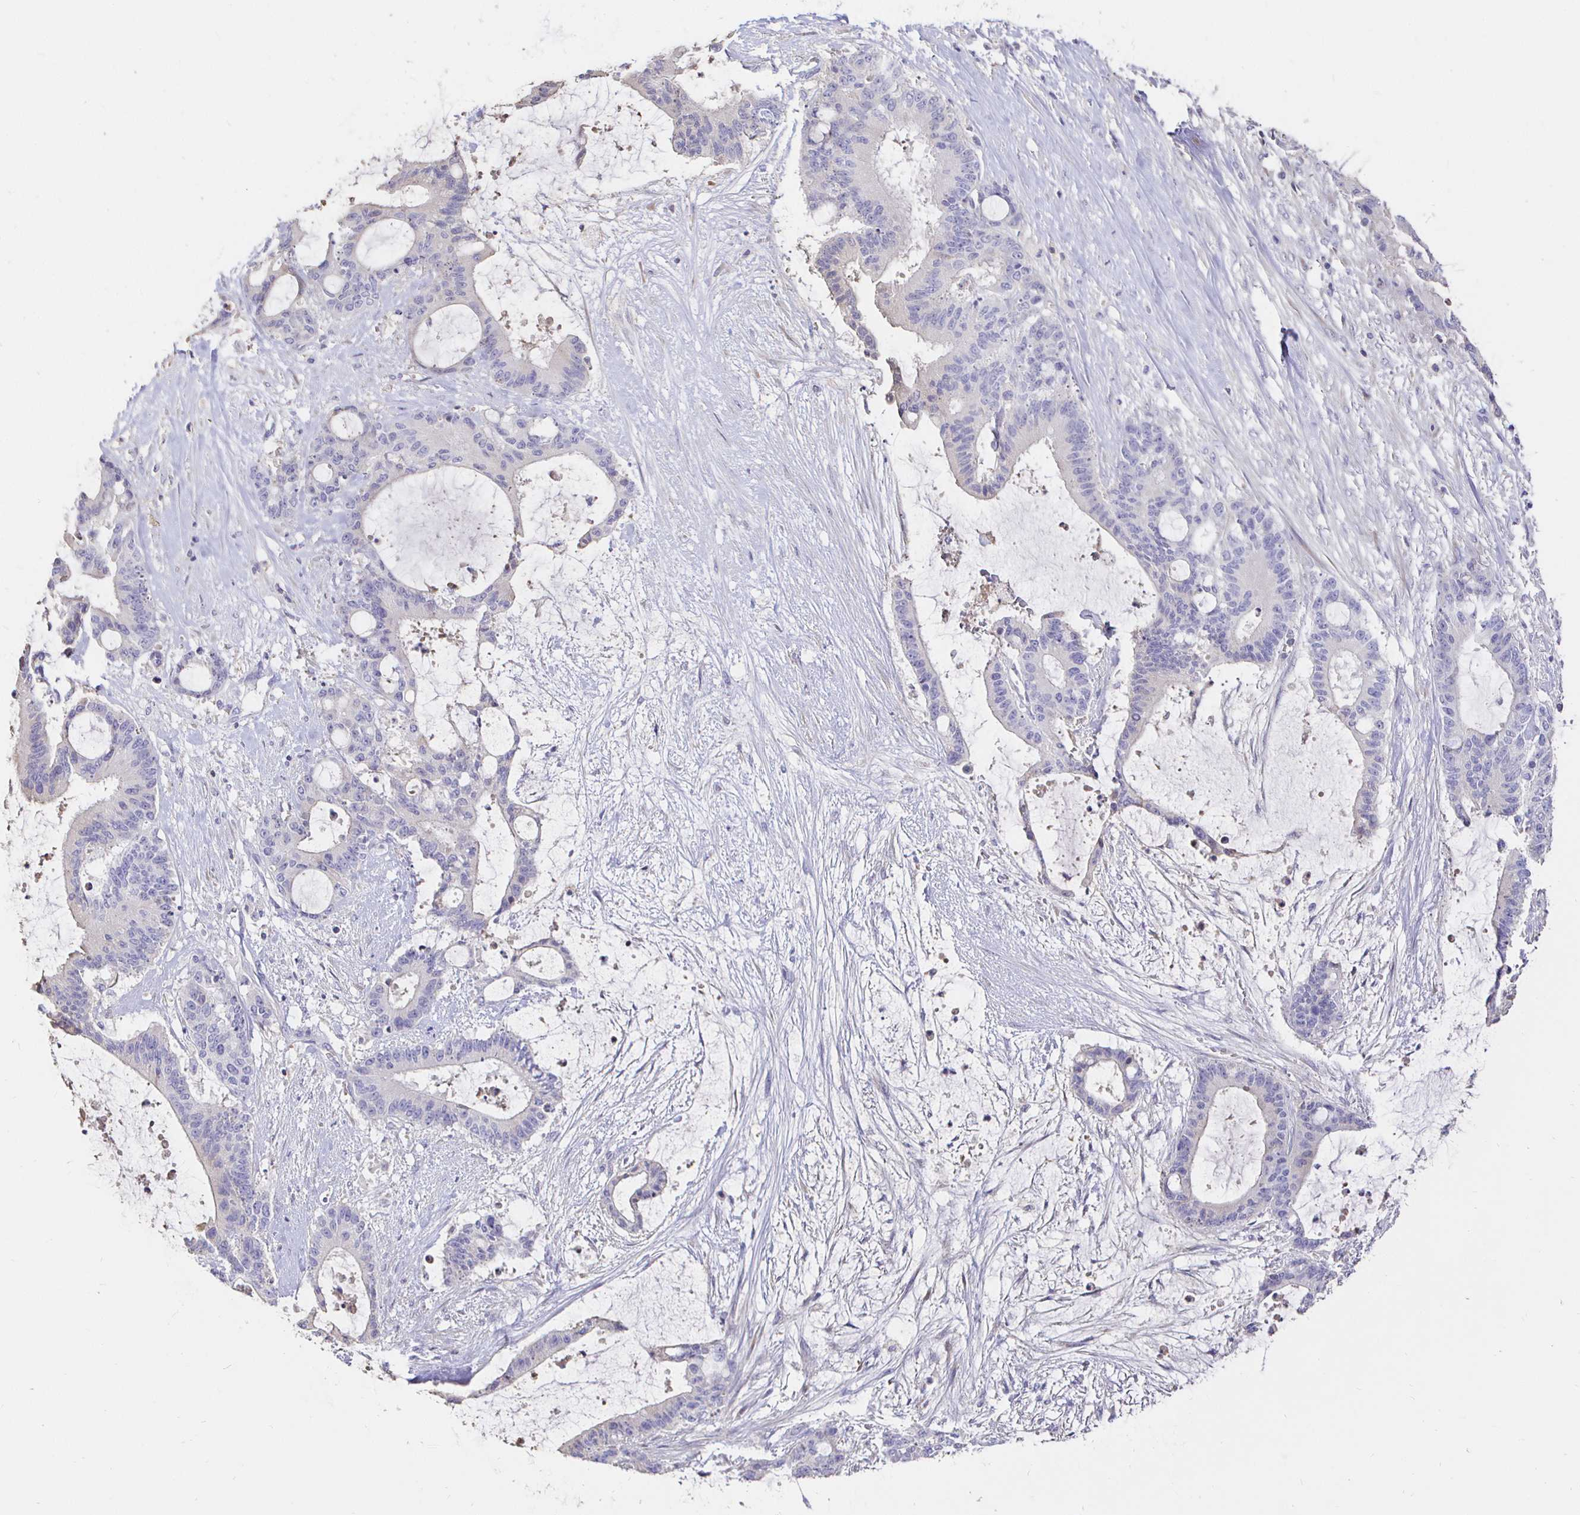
{"staining": {"intensity": "negative", "quantity": "none", "location": "none"}, "tissue": "liver cancer", "cell_type": "Tumor cells", "image_type": "cancer", "snomed": [{"axis": "morphology", "description": "Normal tissue, NOS"}, {"axis": "morphology", "description": "Cholangiocarcinoma"}, {"axis": "topography", "description": "Liver"}, {"axis": "topography", "description": "Peripheral nerve tissue"}], "caption": "Immunohistochemical staining of liver cholangiocarcinoma shows no significant expression in tumor cells. Nuclei are stained in blue.", "gene": "CXCR3", "patient": {"sex": "female", "age": 73}}